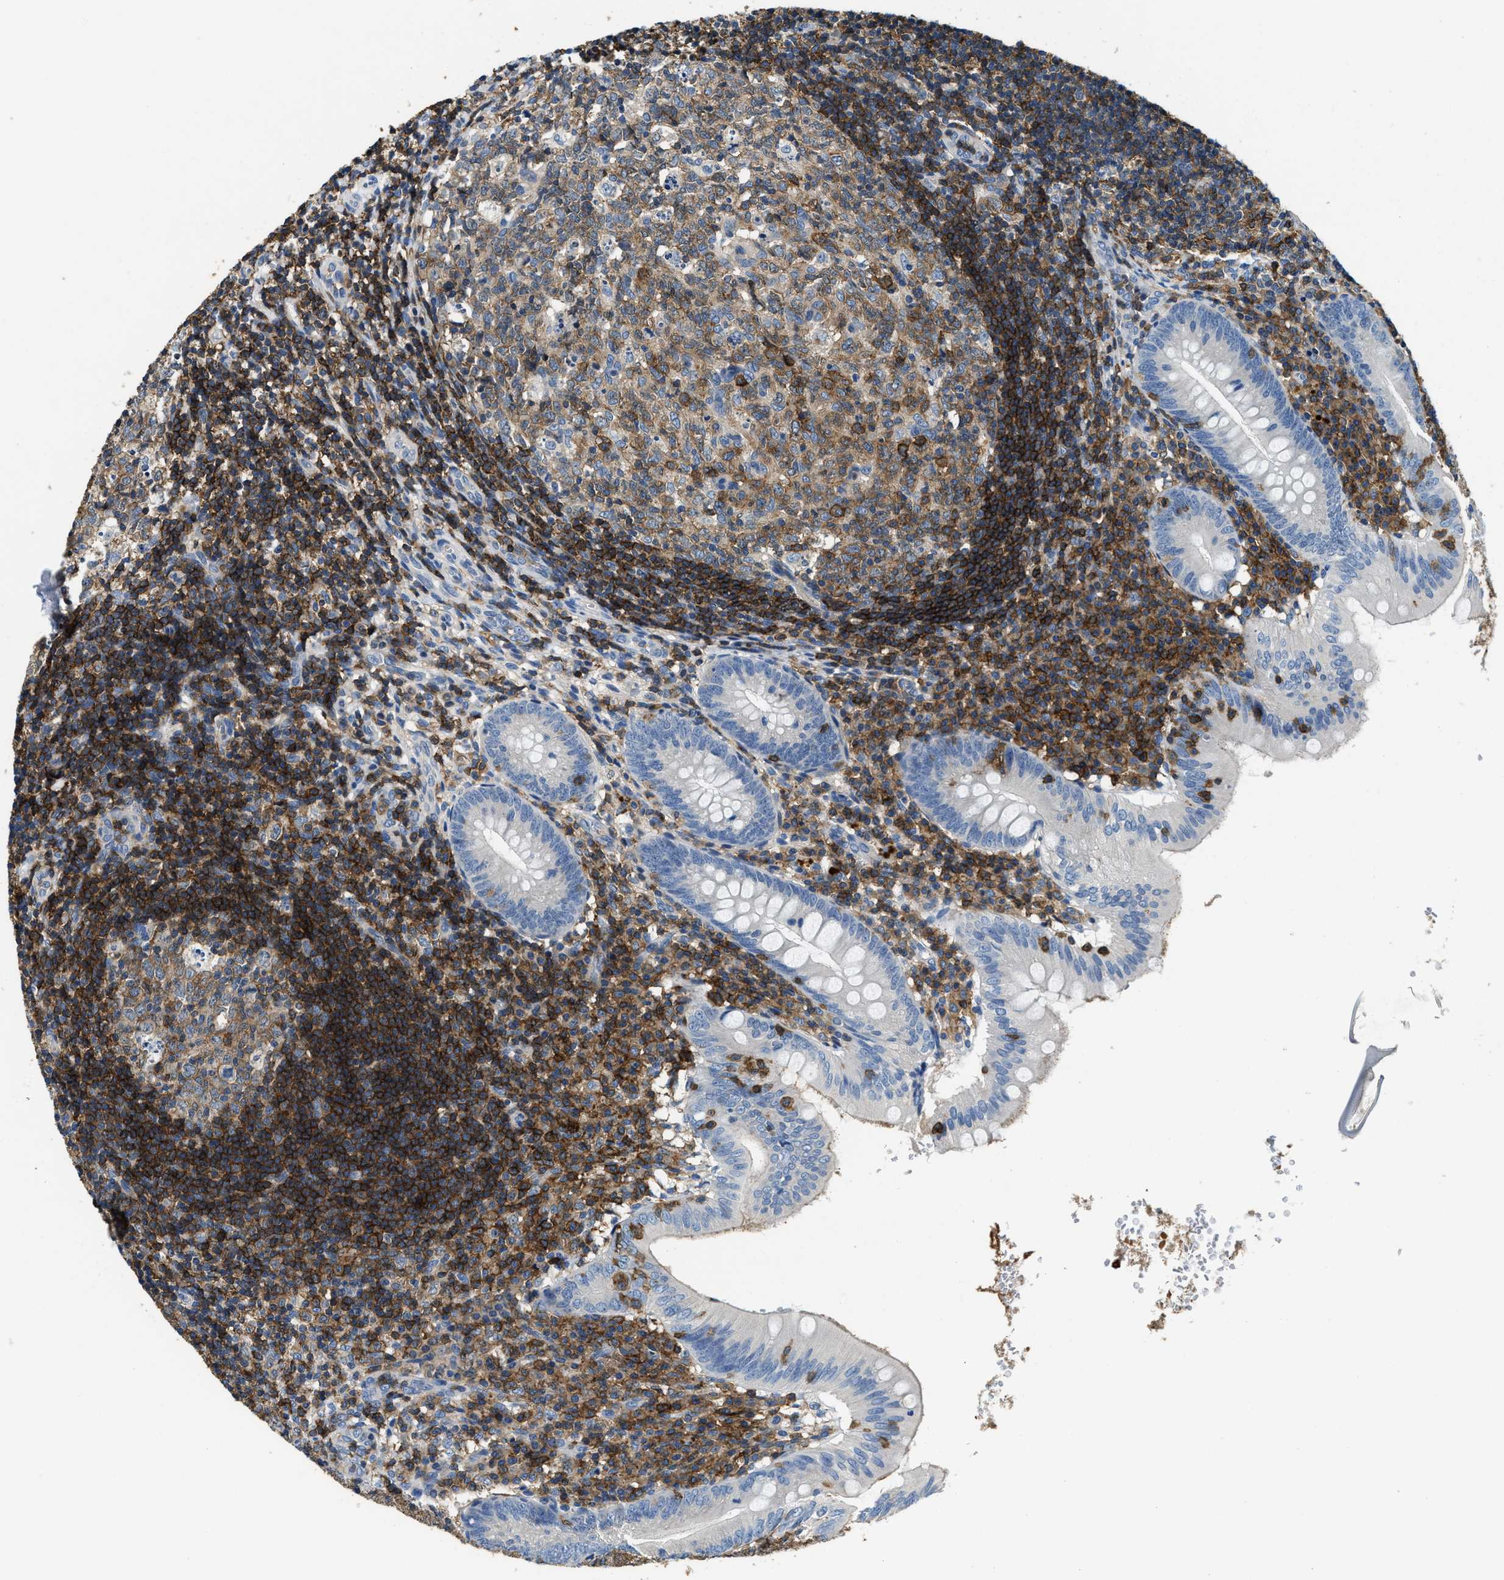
{"staining": {"intensity": "negative", "quantity": "none", "location": "none"}, "tissue": "appendix", "cell_type": "Glandular cells", "image_type": "normal", "snomed": [{"axis": "morphology", "description": "Normal tissue, NOS"}, {"axis": "topography", "description": "Appendix"}], "caption": "This photomicrograph is of unremarkable appendix stained with immunohistochemistry to label a protein in brown with the nuclei are counter-stained blue. There is no staining in glandular cells.", "gene": "MYO1G", "patient": {"sex": "male", "age": 8}}